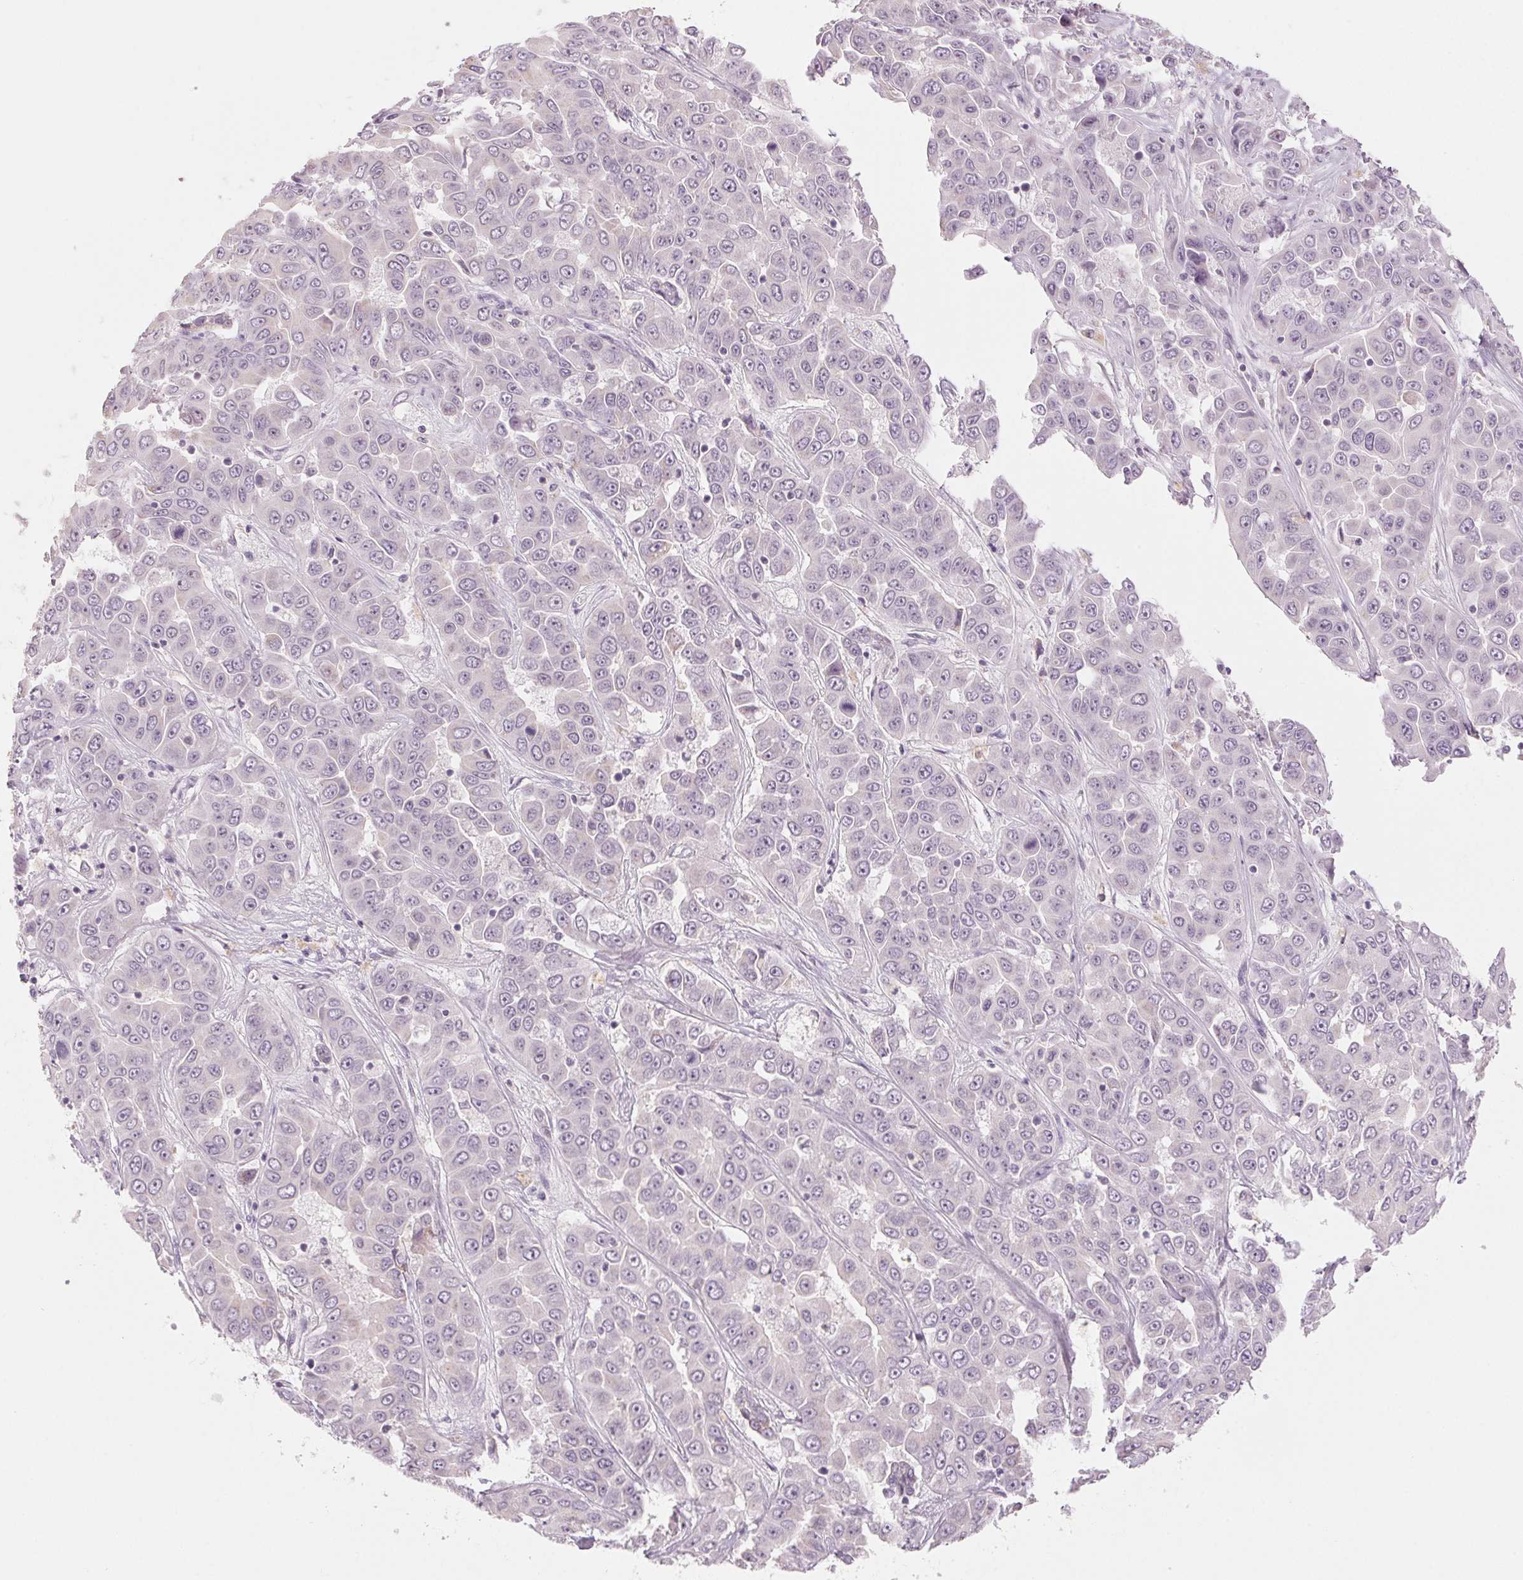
{"staining": {"intensity": "negative", "quantity": "none", "location": "none"}, "tissue": "liver cancer", "cell_type": "Tumor cells", "image_type": "cancer", "snomed": [{"axis": "morphology", "description": "Cholangiocarcinoma"}, {"axis": "topography", "description": "Liver"}], "caption": "Liver cancer (cholangiocarcinoma) was stained to show a protein in brown. There is no significant expression in tumor cells. (DAB IHC with hematoxylin counter stain).", "gene": "EHHADH", "patient": {"sex": "female", "age": 52}}